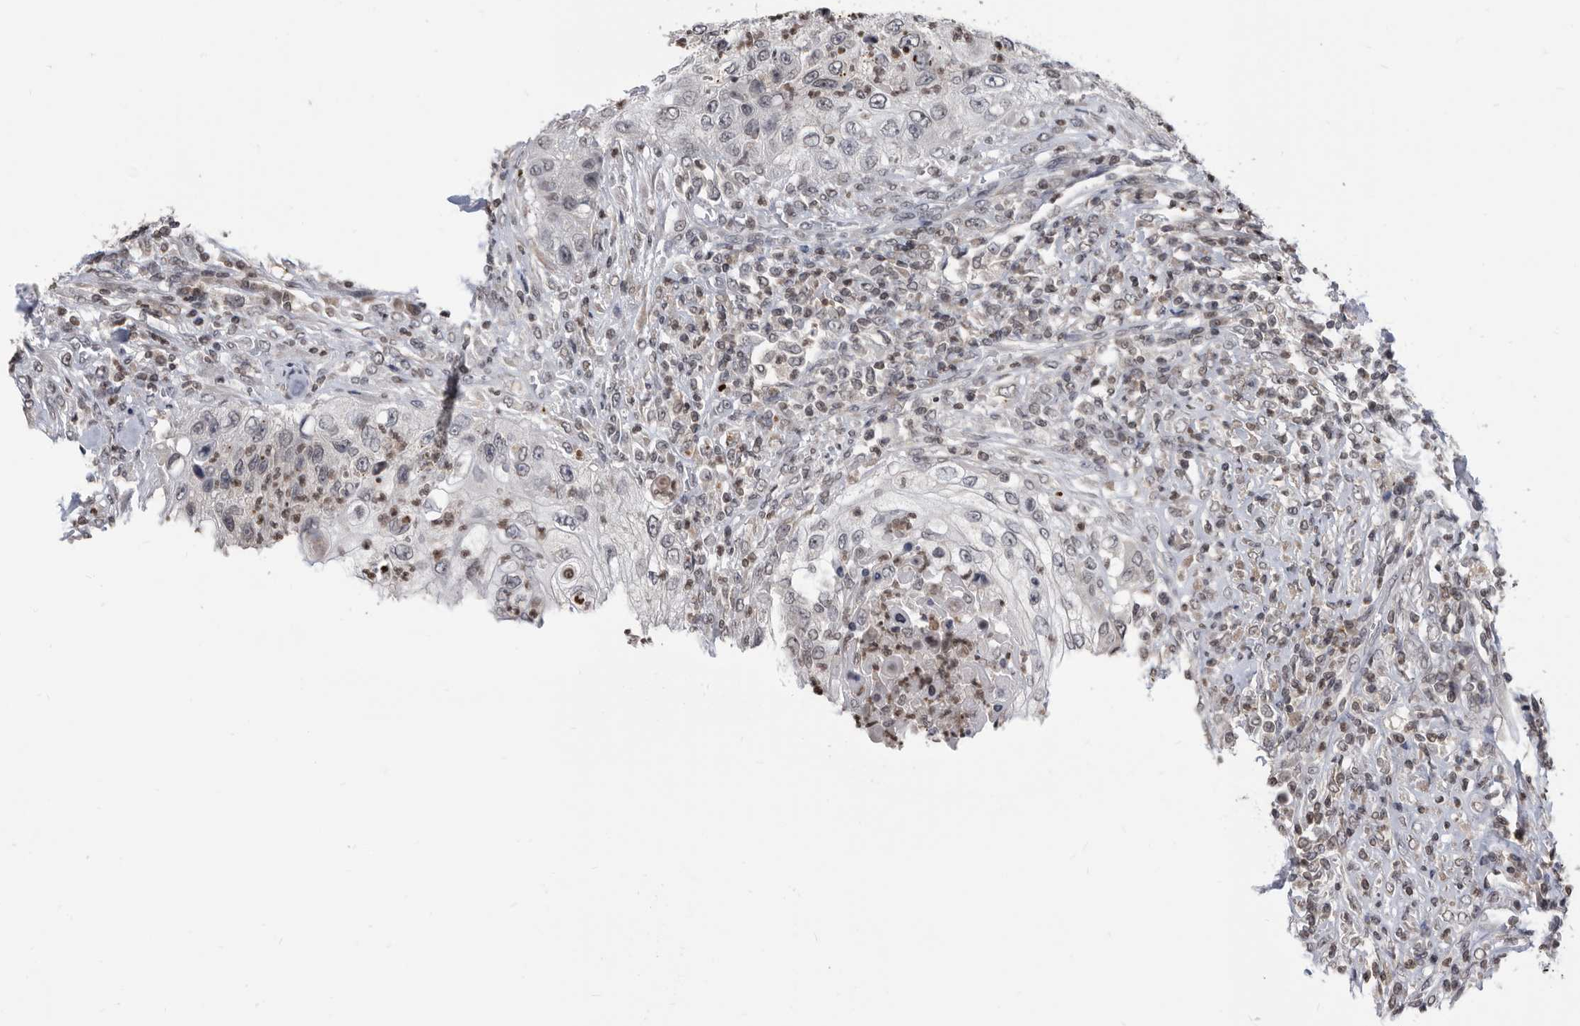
{"staining": {"intensity": "weak", "quantity": "25%-75%", "location": "nuclear"}, "tissue": "urothelial cancer", "cell_type": "Tumor cells", "image_type": "cancer", "snomed": [{"axis": "morphology", "description": "Urothelial carcinoma, High grade"}, {"axis": "topography", "description": "Urinary bladder"}], "caption": "Weak nuclear expression for a protein is identified in about 25%-75% of tumor cells of urothelial cancer using immunohistochemistry.", "gene": "TSTD1", "patient": {"sex": "female", "age": 60}}